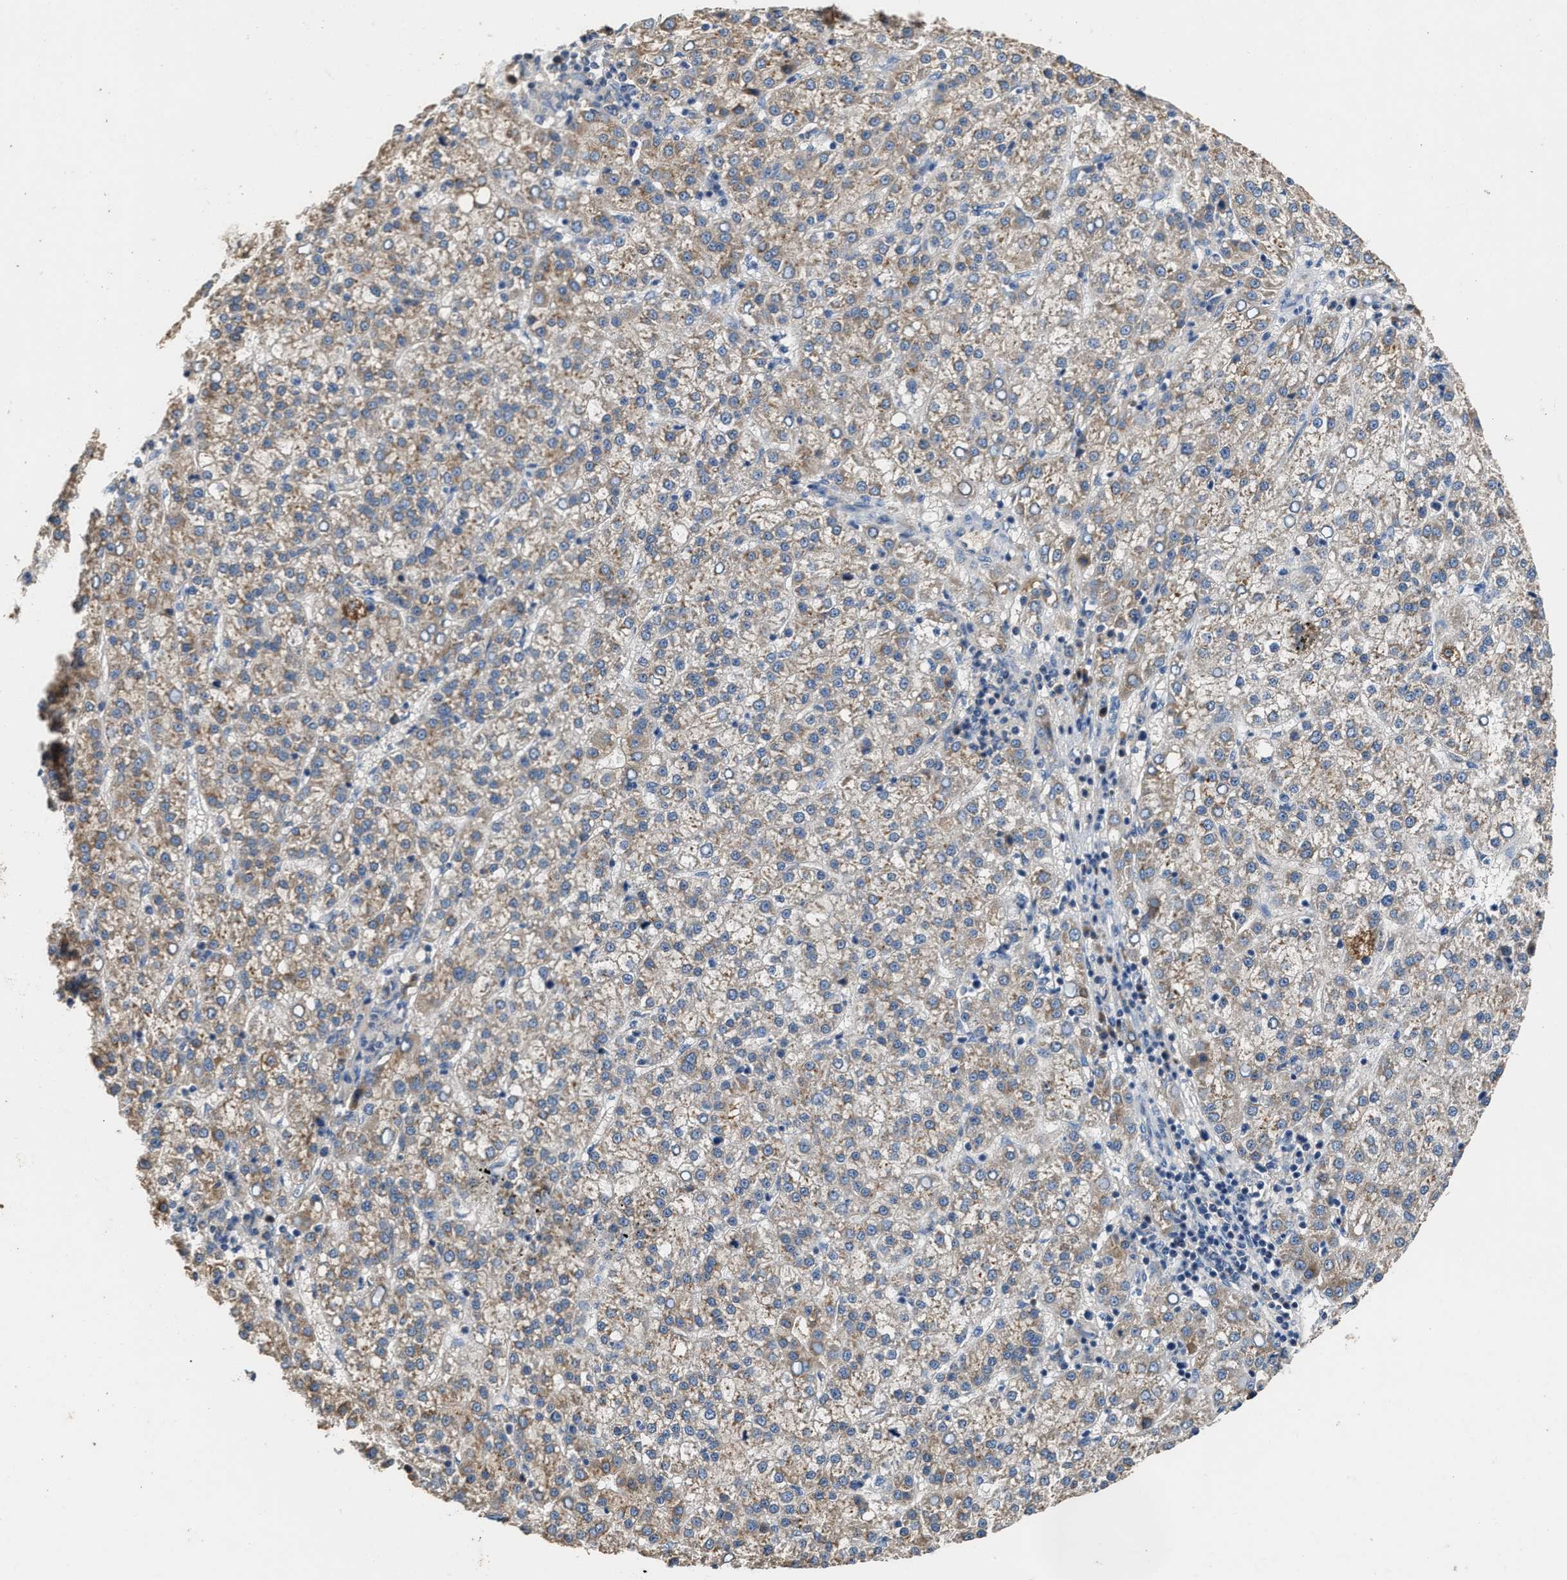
{"staining": {"intensity": "weak", "quantity": ">75%", "location": "cytoplasmic/membranous"}, "tissue": "liver cancer", "cell_type": "Tumor cells", "image_type": "cancer", "snomed": [{"axis": "morphology", "description": "Carcinoma, Hepatocellular, NOS"}, {"axis": "topography", "description": "Liver"}], "caption": "The immunohistochemical stain highlights weak cytoplasmic/membranous positivity in tumor cells of liver cancer tissue. (brown staining indicates protein expression, while blue staining denotes nuclei).", "gene": "C3", "patient": {"sex": "female", "age": 58}}